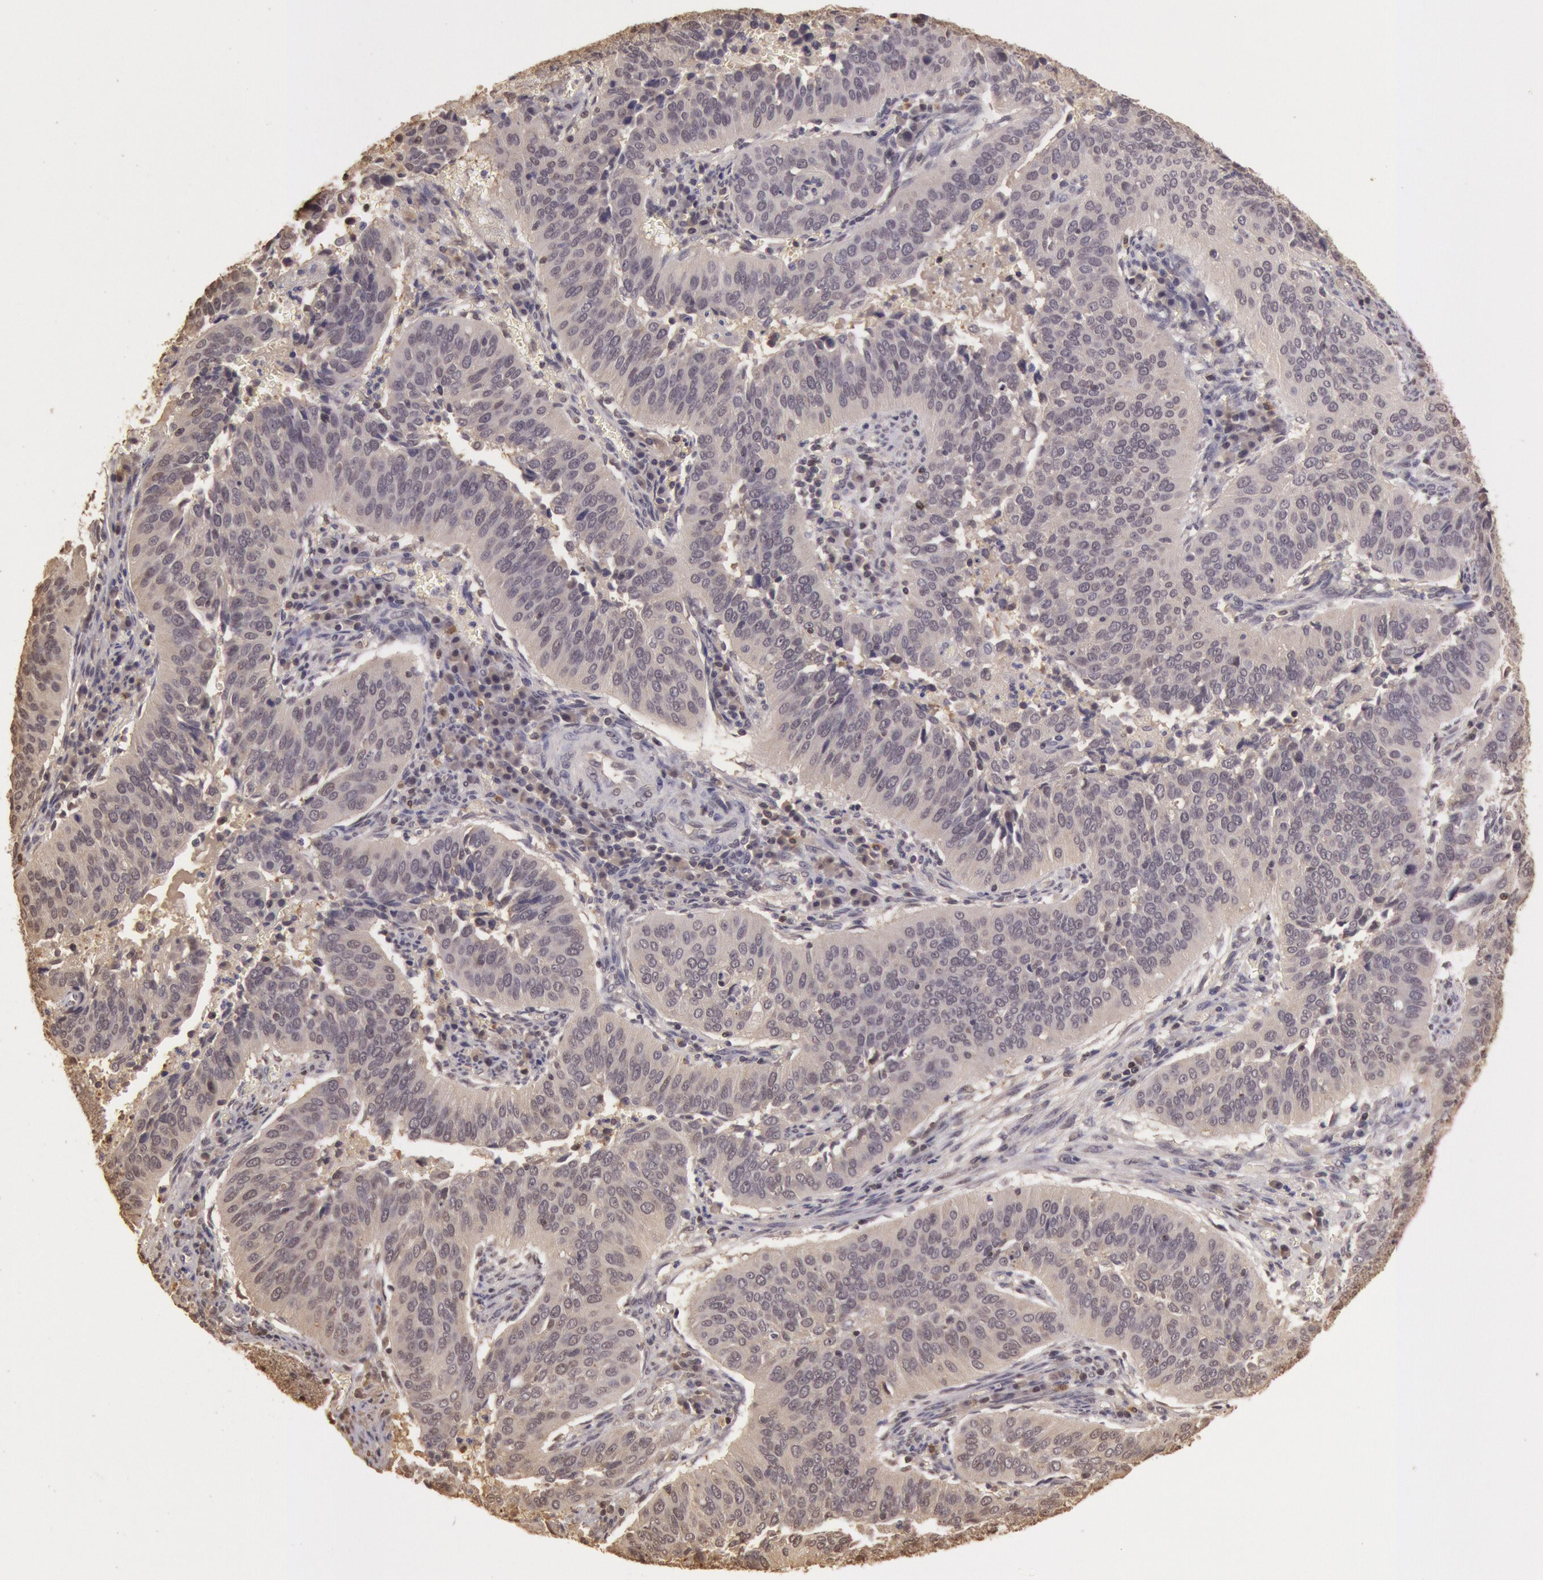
{"staining": {"intensity": "negative", "quantity": "none", "location": "none"}, "tissue": "cervical cancer", "cell_type": "Tumor cells", "image_type": "cancer", "snomed": [{"axis": "morphology", "description": "Squamous cell carcinoma, NOS"}, {"axis": "topography", "description": "Cervix"}], "caption": "Micrograph shows no protein staining in tumor cells of cervical squamous cell carcinoma tissue. (DAB IHC with hematoxylin counter stain).", "gene": "SOD1", "patient": {"sex": "female", "age": 39}}